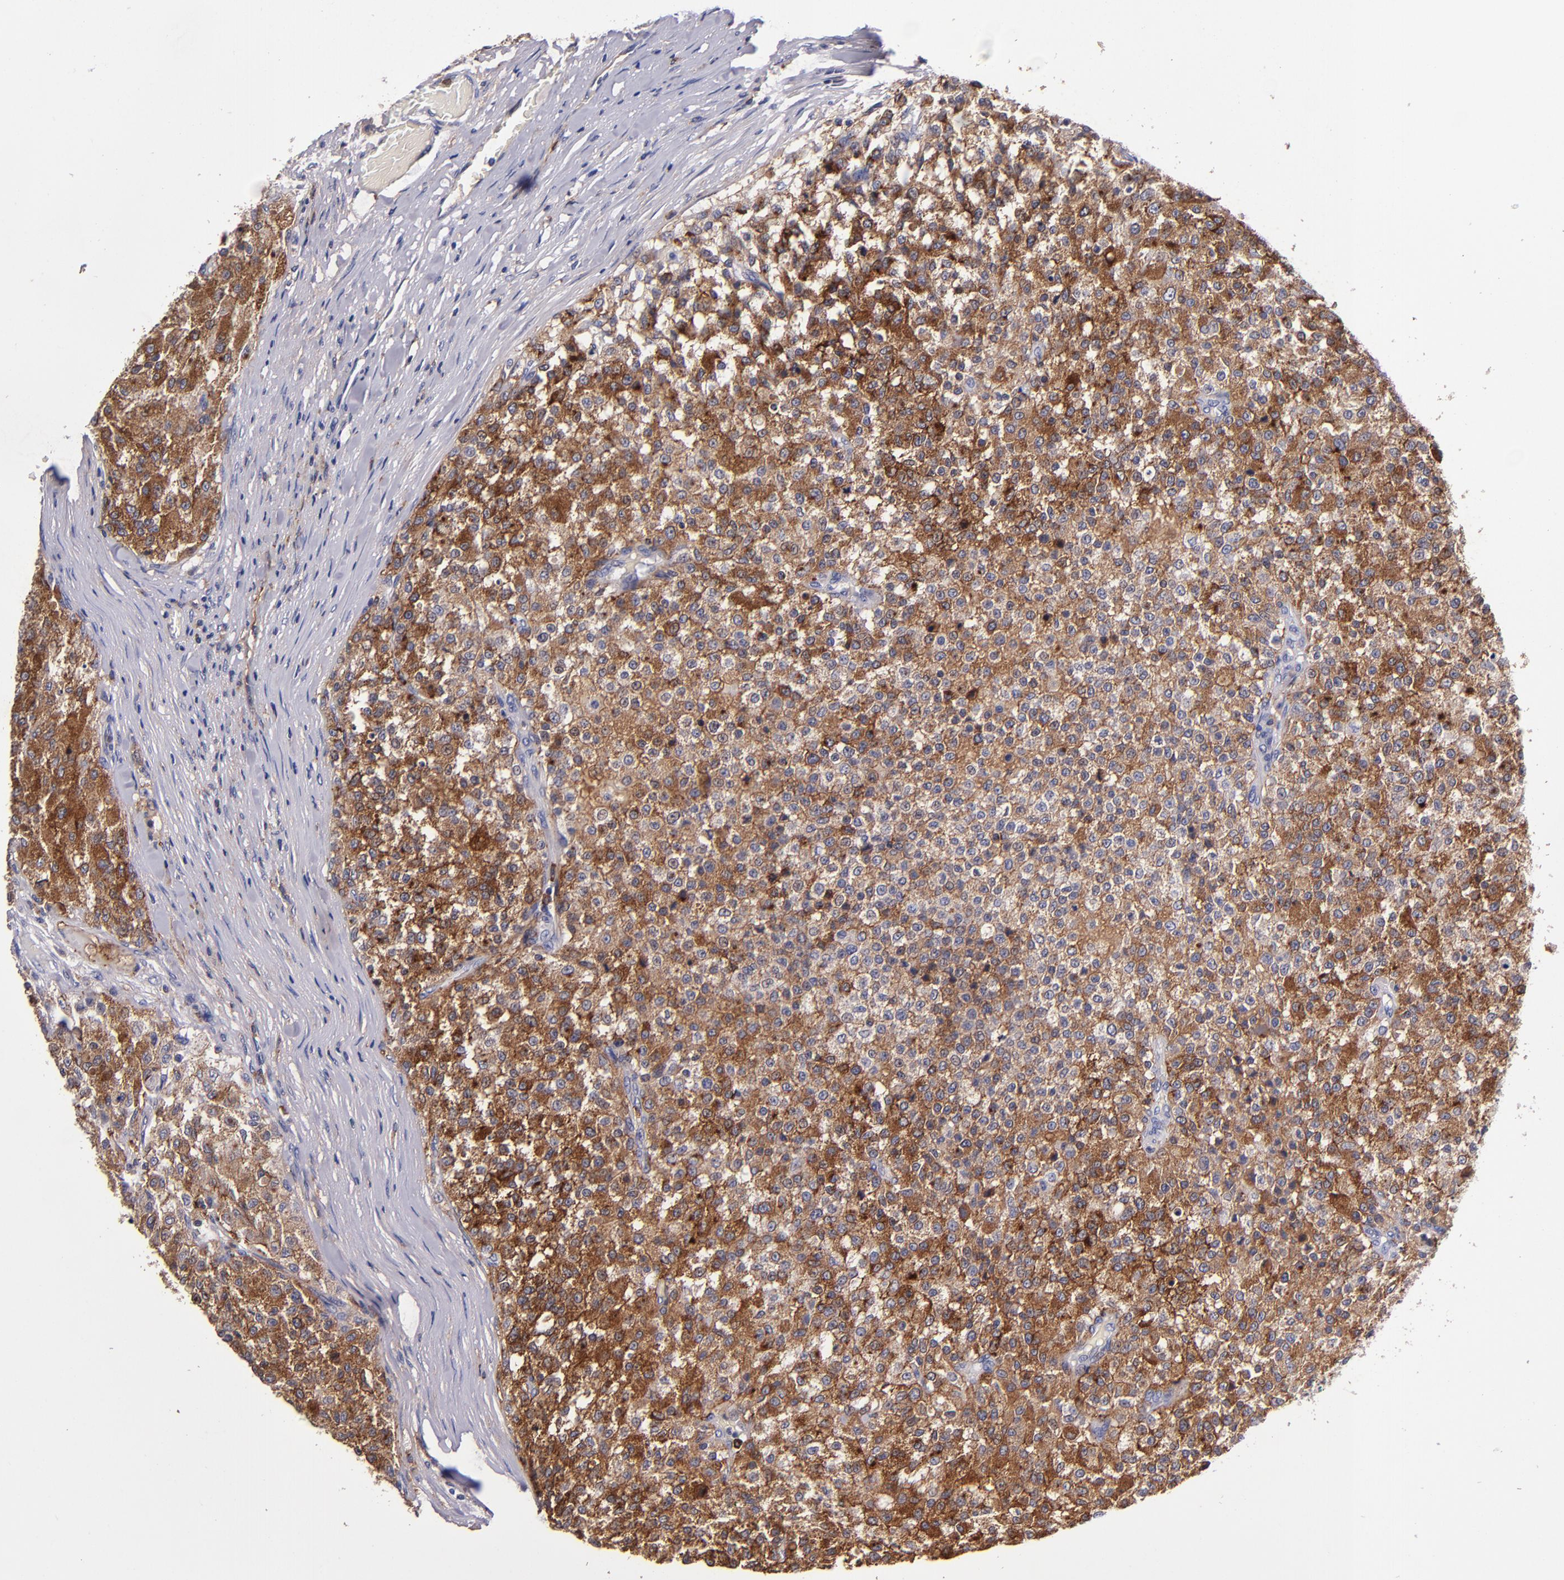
{"staining": {"intensity": "strong", "quantity": ">75%", "location": "cytoplasmic/membranous"}, "tissue": "testis cancer", "cell_type": "Tumor cells", "image_type": "cancer", "snomed": [{"axis": "morphology", "description": "Seminoma, NOS"}, {"axis": "topography", "description": "Testis"}], "caption": "Protein positivity by immunohistochemistry displays strong cytoplasmic/membranous staining in about >75% of tumor cells in testis seminoma.", "gene": "SIRPA", "patient": {"sex": "male", "age": 59}}